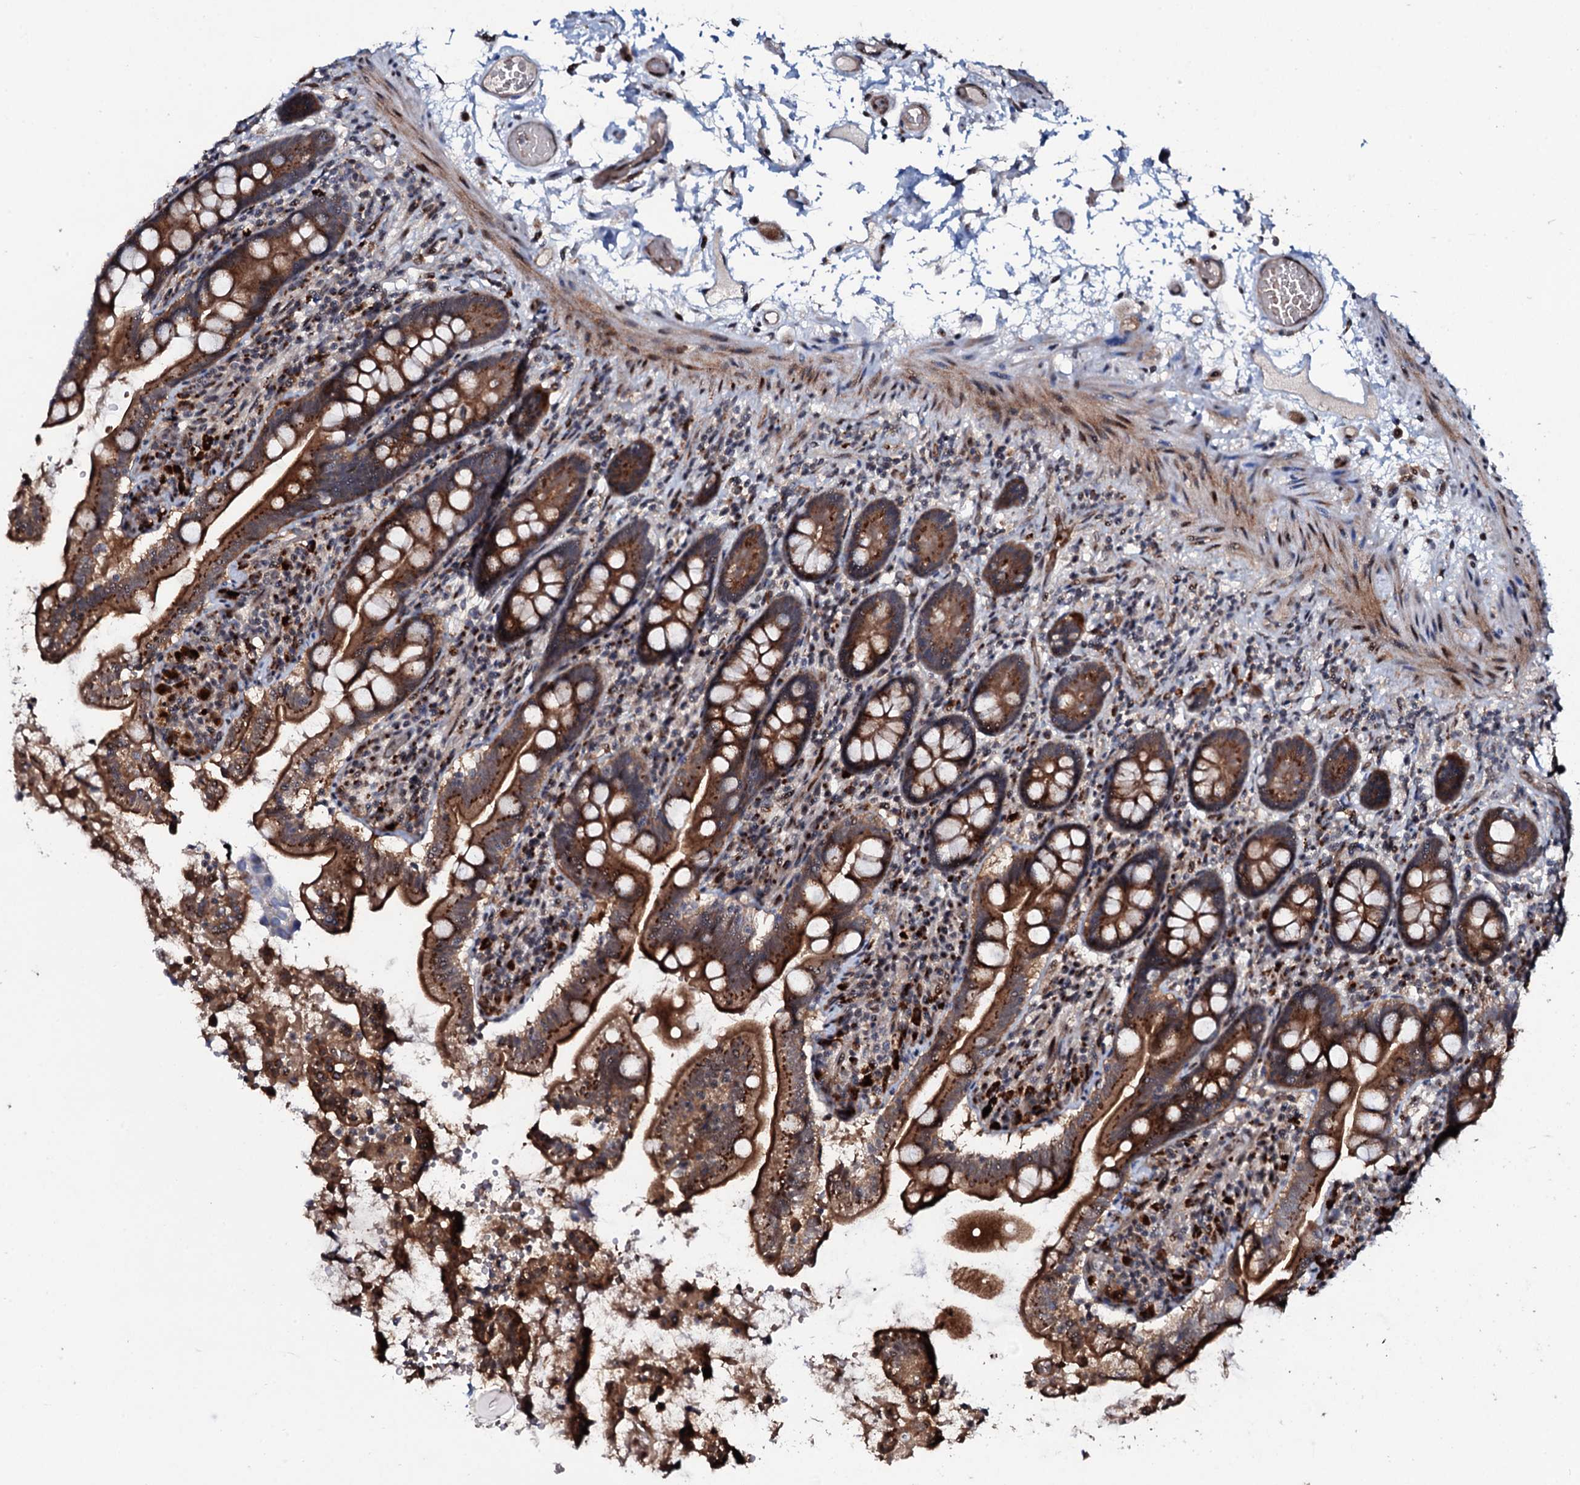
{"staining": {"intensity": "strong", "quantity": ">75%", "location": "cytoplasmic/membranous"}, "tissue": "small intestine", "cell_type": "Glandular cells", "image_type": "normal", "snomed": [{"axis": "morphology", "description": "Normal tissue, NOS"}, {"axis": "topography", "description": "Small intestine"}], "caption": "Immunohistochemical staining of benign small intestine reveals high levels of strong cytoplasmic/membranous positivity in about >75% of glandular cells.", "gene": "COG6", "patient": {"sex": "female", "age": 64}}